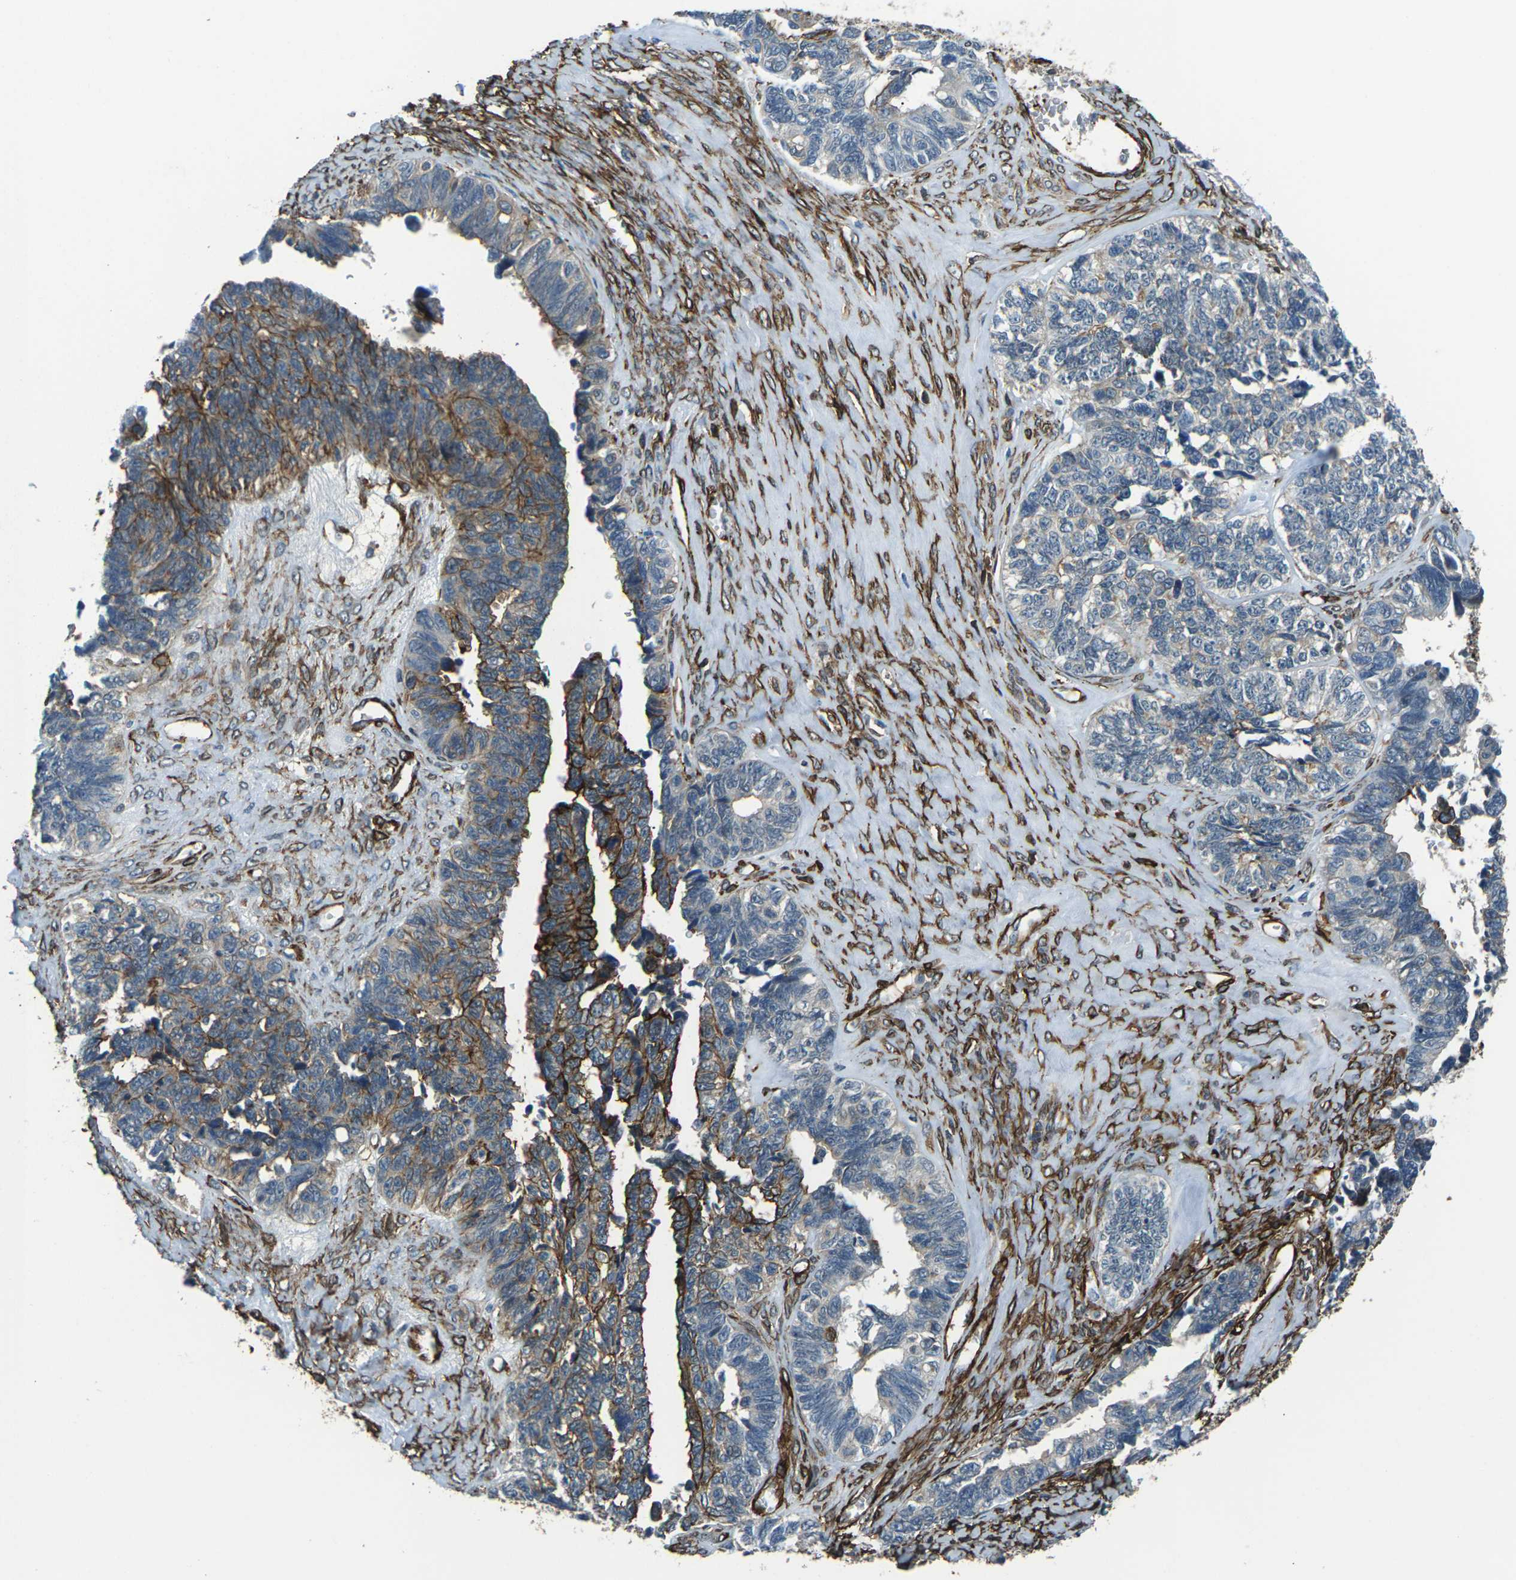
{"staining": {"intensity": "moderate", "quantity": "25%-75%", "location": "cytoplasmic/membranous"}, "tissue": "ovarian cancer", "cell_type": "Tumor cells", "image_type": "cancer", "snomed": [{"axis": "morphology", "description": "Cystadenocarcinoma, serous, NOS"}, {"axis": "topography", "description": "Ovary"}], "caption": "Immunohistochemical staining of ovarian cancer demonstrates moderate cytoplasmic/membranous protein positivity in about 25%-75% of tumor cells.", "gene": "GRAMD1C", "patient": {"sex": "female", "age": 79}}